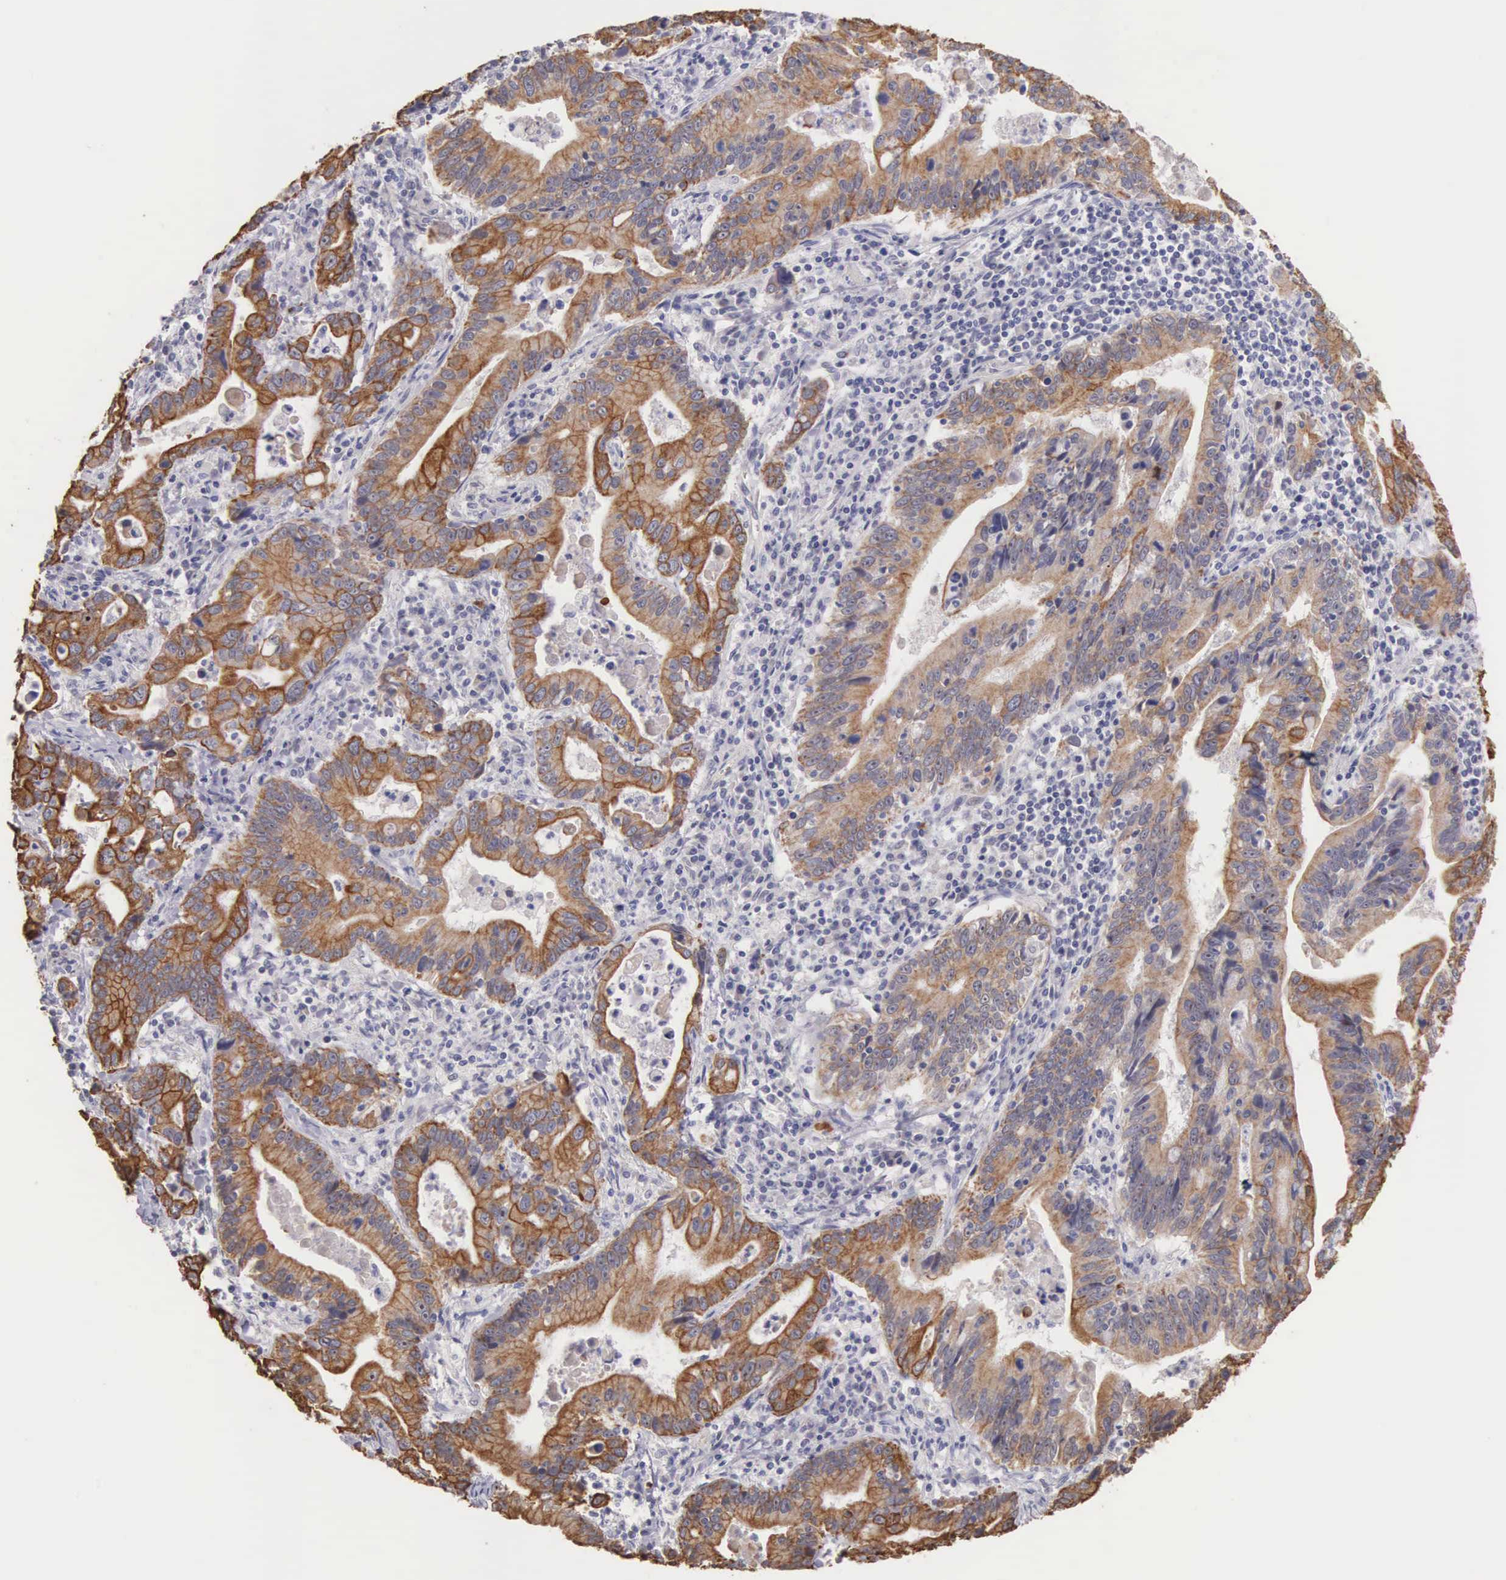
{"staining": {"intensity": "moderate", "quantity": ">75%", "location": "cytoplasmic/membranous"}, "tissue": "stomach cancer", "cell_type": "Tumor cells", "image_type": "cancer", "snomed": [{"axis": "morphology", "description": "Adenocarcinoma, NOS"}, {"axis": "topography", "description": "Stomach, upper"}], "caption": "Moderate cytoplasmic/membranous protein staining is present in about >75% of tumor cells in stomach cancer (adenocarcinoma).", "gene": "PIR", "patient": {"sex": "male", "age": 63}}